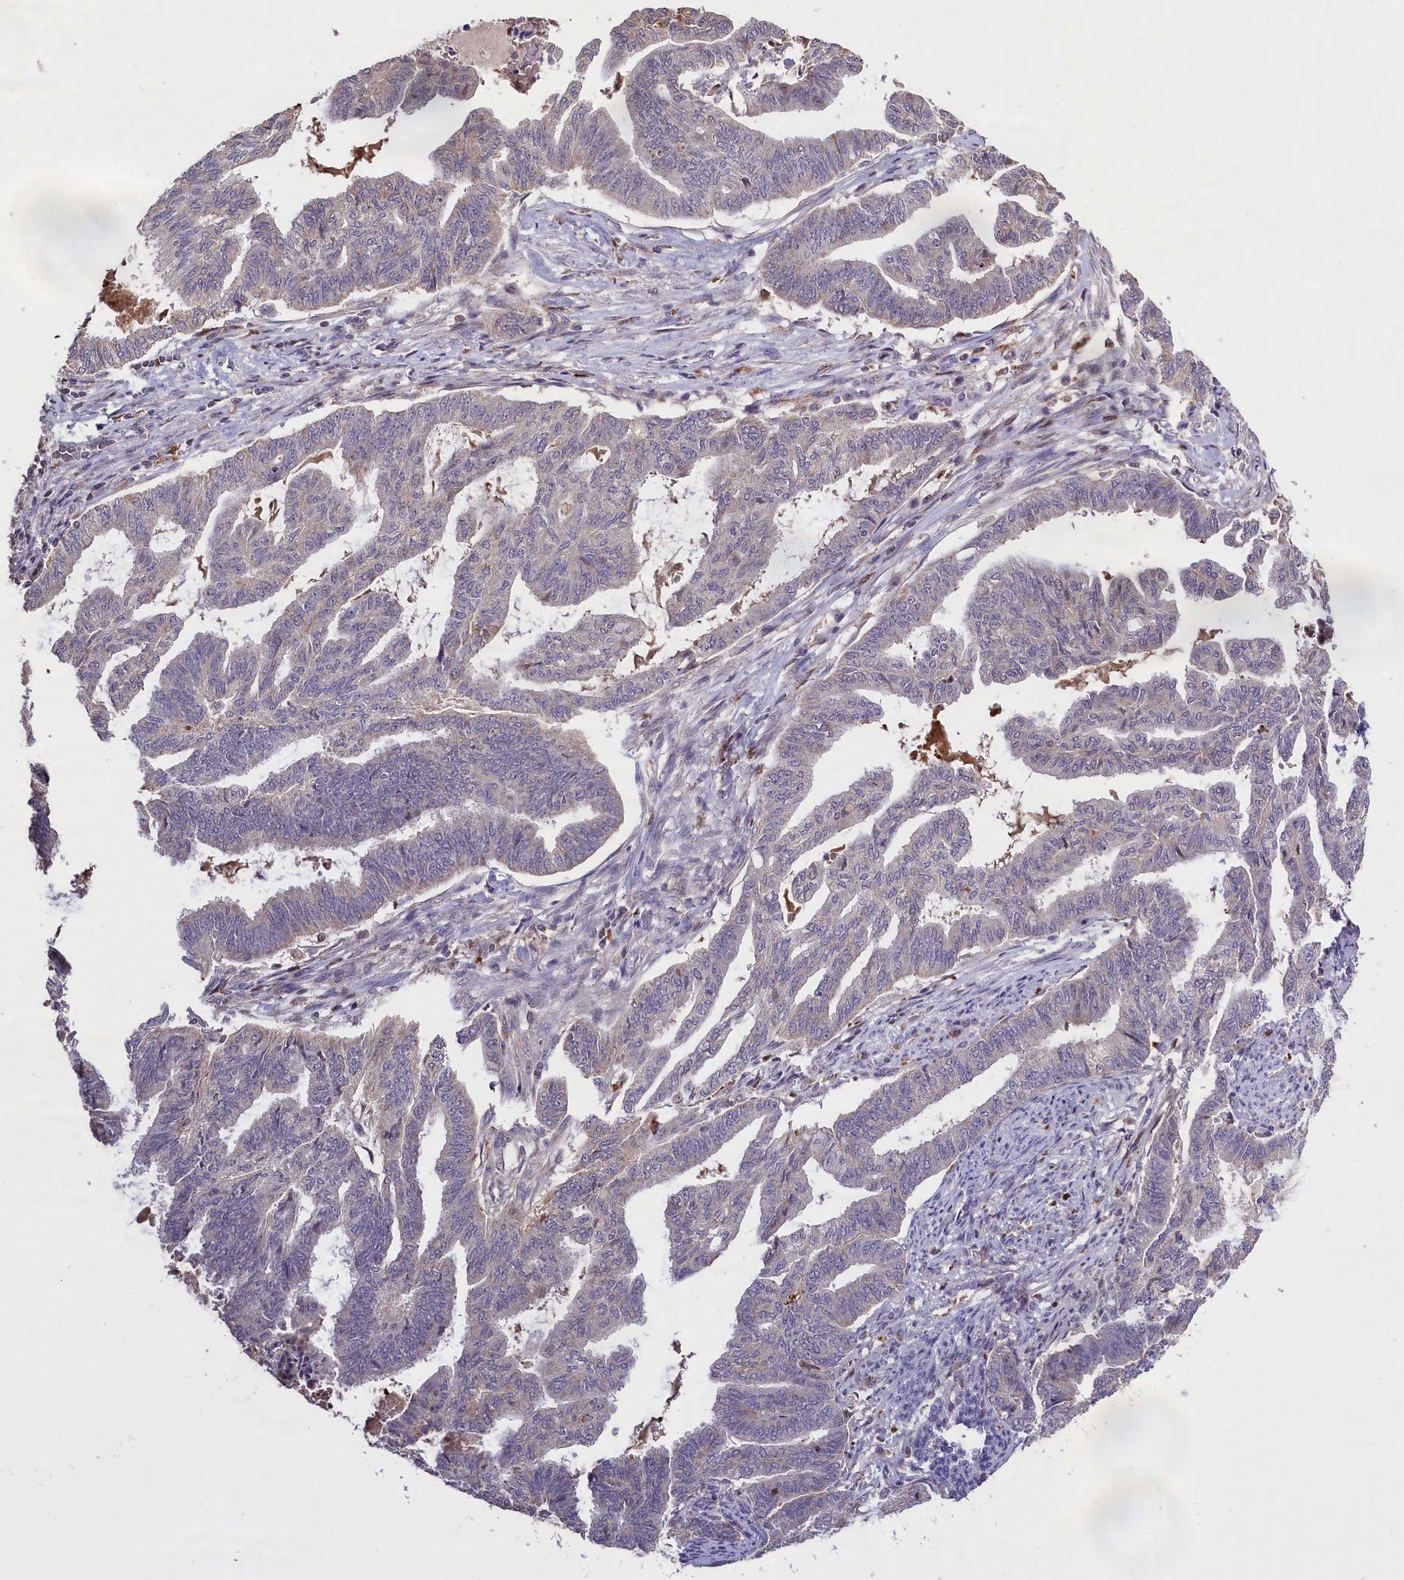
{"staining": {"intensity": "negative", "quantity": "none", "location": "none"}, "tissue": "endometrial cancer", "cell_type": "Tumor cells", "image_type": "cancer", "snomed": [{"axis": "morphology", "description": "Adenocarcinoma, NOS"}, {"axis": "topography", "description": "Endometrium"}], "caption": "An immunohistochemistry micrograph of endometrial adenocarcinoma is shown. There is no staining in tumor cells of endometrial adenocarcinoma.", "gene": "CLRN2", "patient": {"sex": "female", "age": 86}}